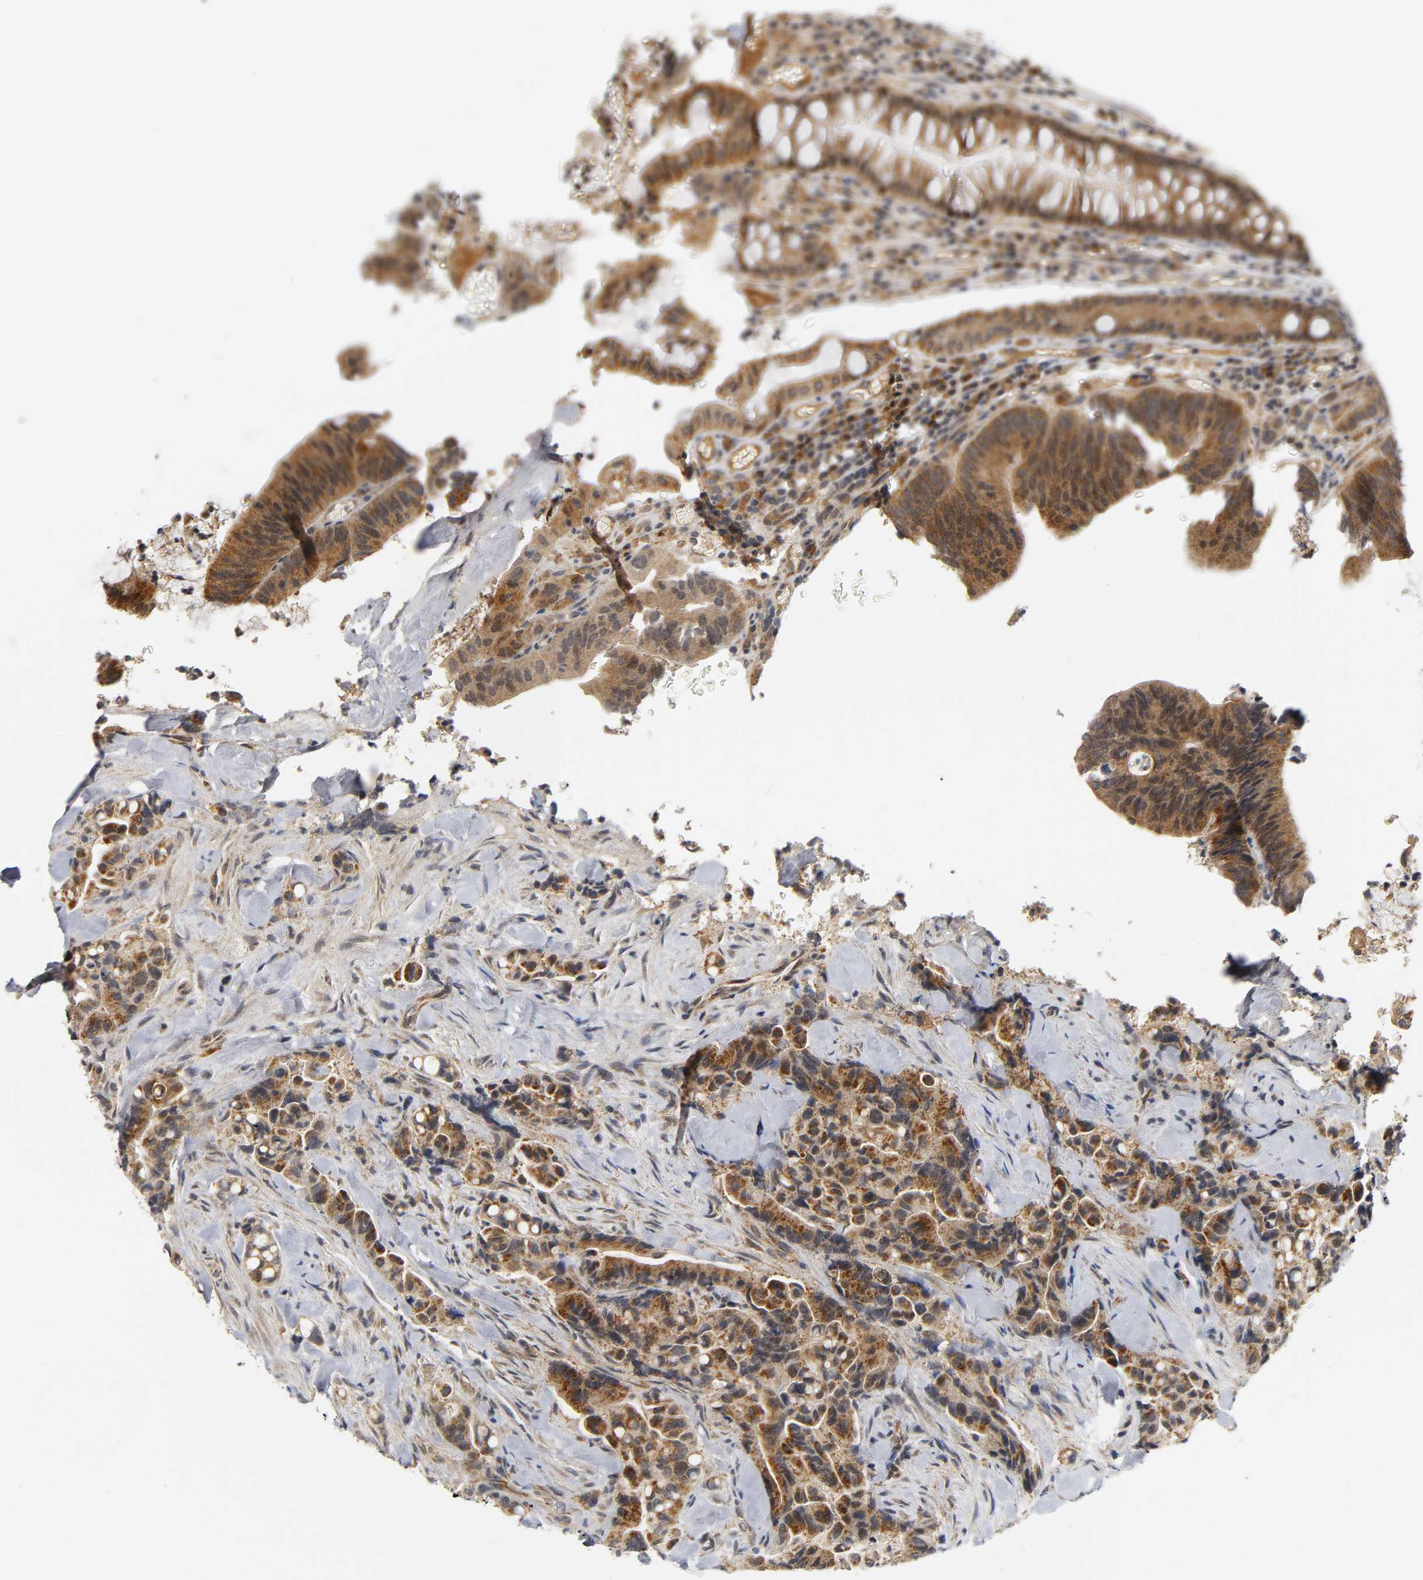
{"staining": {"intensity": "moderate", "quantity": ">75%", "location": "cytoplasmic/membranous"}, "tissue": "colorectal cancer", "cell_type": "Tumor cells", "image_type": "cancer", "snomed": [{"axis": "morphology", "description": "Normal tissue, NOS"}, {"axis": "morphology", "description": "Adenocarcinoma, NOS"}, {"axis": "topography", "description": "Colon"}], "caption": "Colorectal adenocarcinoma stained with IHC reveals moderate cytoplasmic/membranous staining in about >75% of tumor cells. The staining was performed using DAB (3,3'-diaminobenzidine) to visualize the protein expression in brown, while the nuclei were stained in blue with hematoxylin (Magnification: 20x).", "gene": "NRP1", "patient": {"sex": "male", "age": 82}}